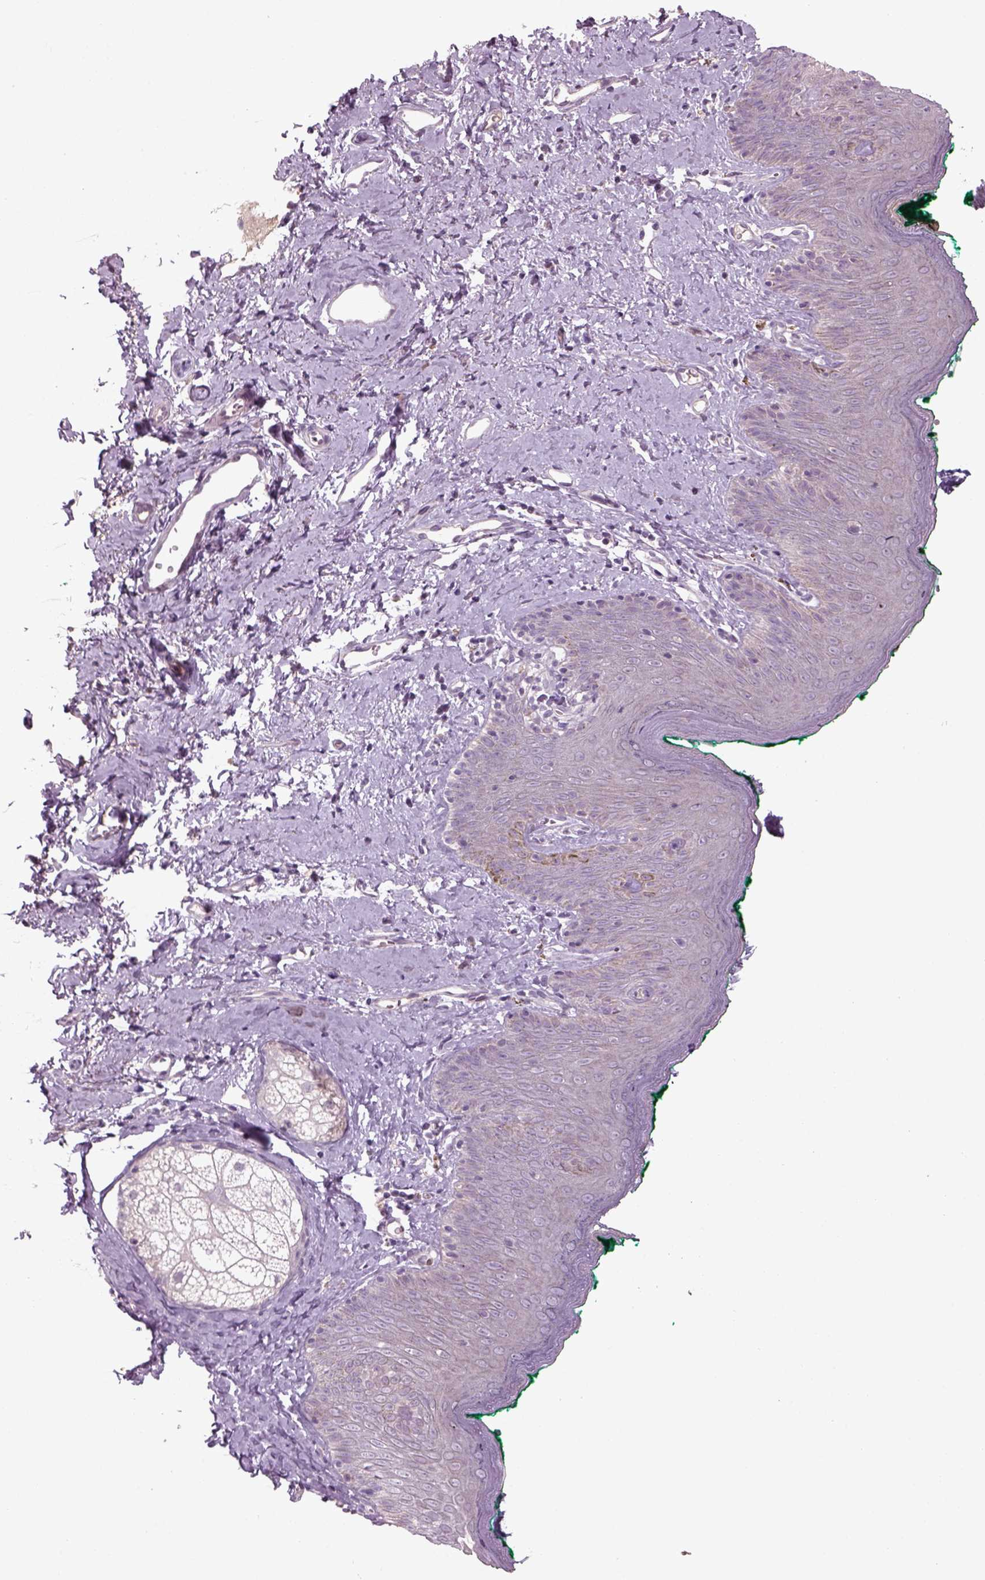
{"staining": {"intensity": "negative", "quantity": "none", "location": "none"}, "tissue": "skin", "cell_type": "Epidermal cells", "image_type": "normal", "snomed": [{"axis": "morphology", "description": "Normal tissue, NOS"}, {"axis": "topography", "description": "Vulva"}], "caption": "A high-resolution histopathology image shows immunohistochemistry staining of normal skin, which shows no significant positivity in epidermal cells. (Stains: DAB (3,3'-diaminobenzidine) IHC with hematoxylin counter stain, Microscopy: brightfield microscopy at high magnification).", "gene": "PENK", "patient": {"sex": "female", "age": 66}}